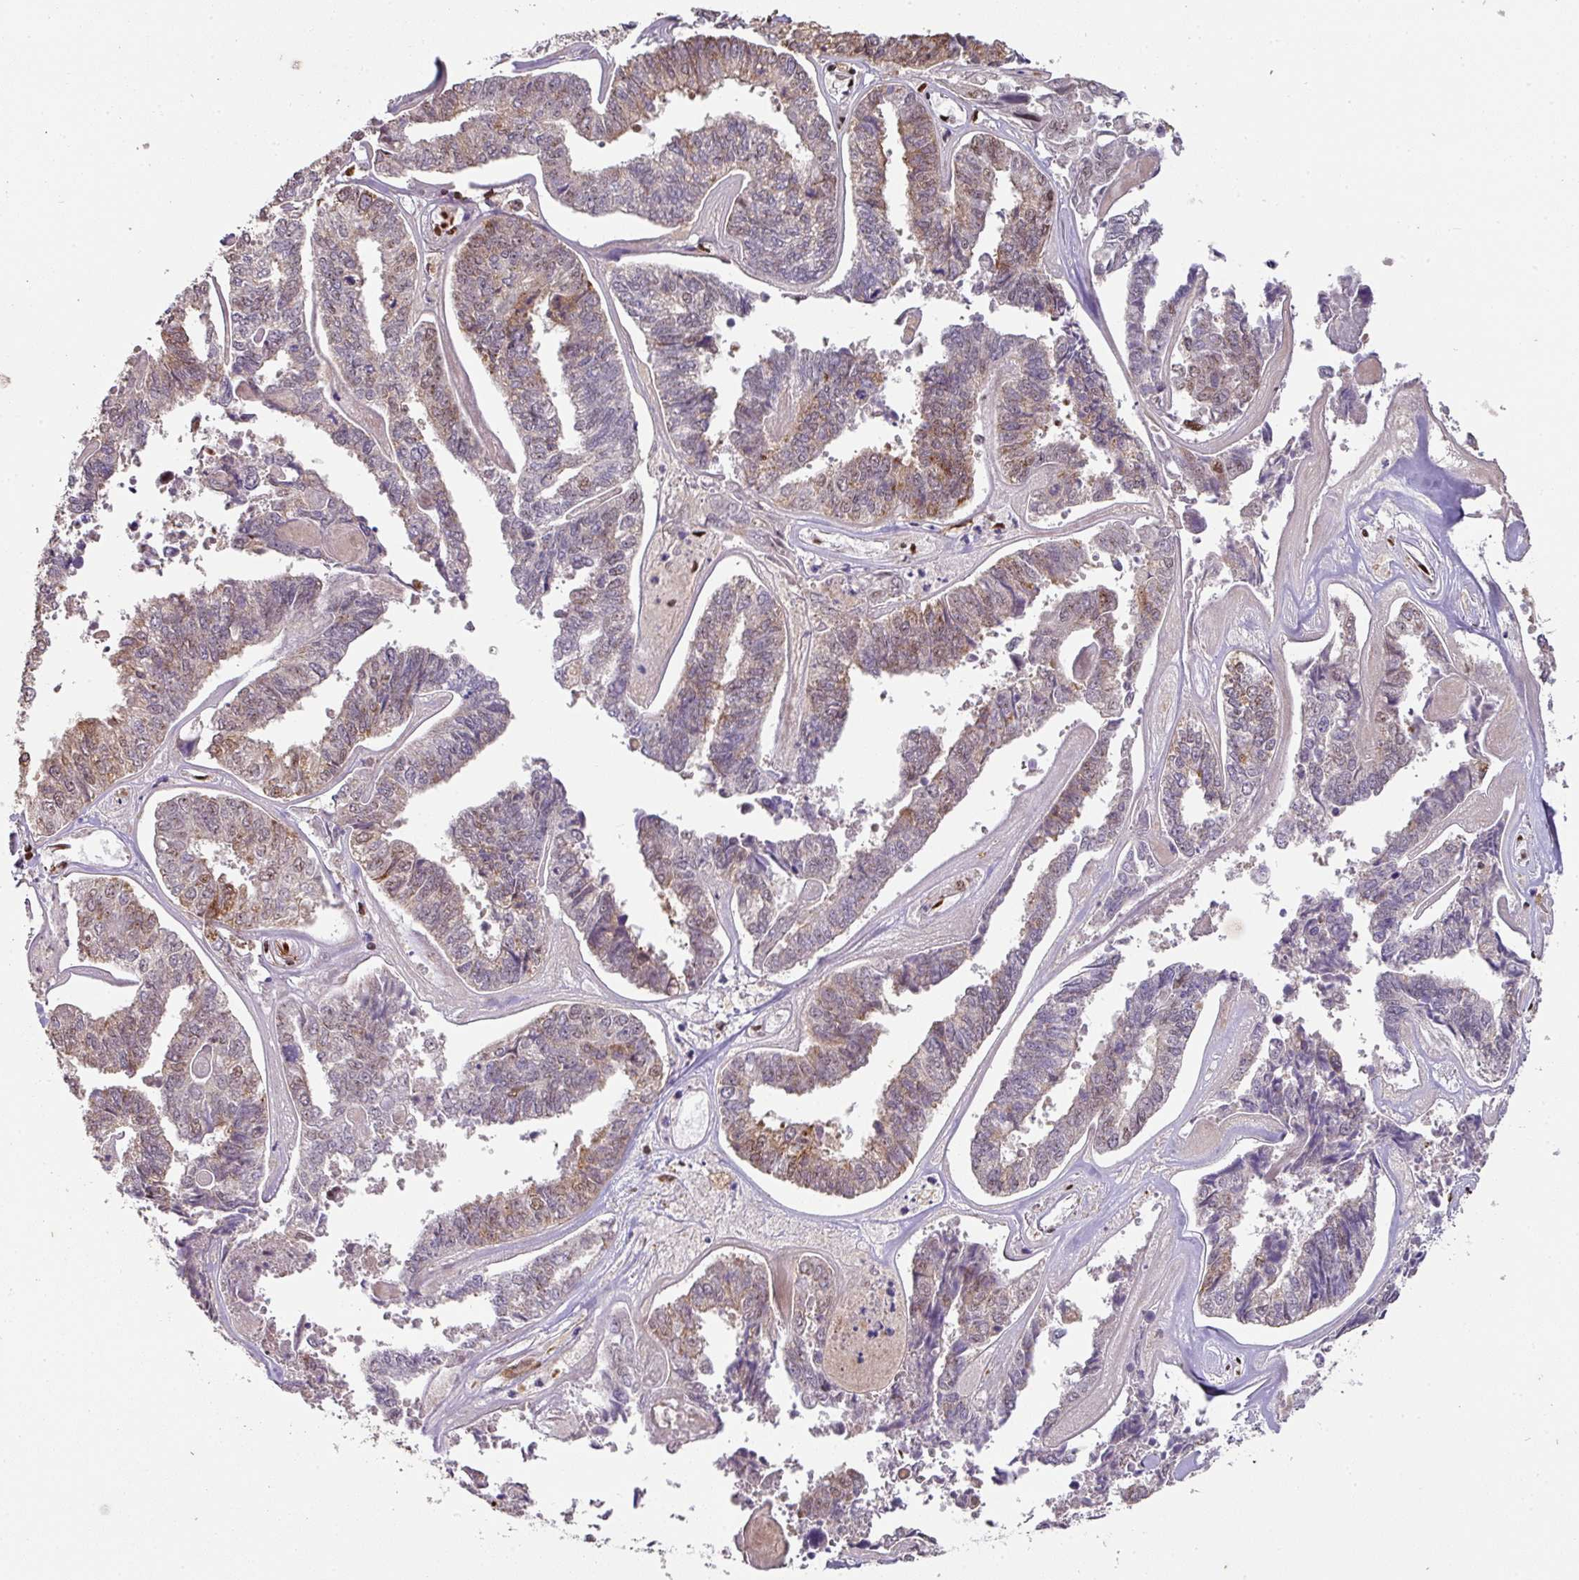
{"staining": {"intensity": "moderate", "quantity": "25%-75%", "location": "nuclear"}, "tissue": "endometrial cancer", "cell_type": "Tumor cells", "image_type": "cancer", "snomed": [{"axis": "morphology", "description": "Adenocarcinoma, NOS"}, {"axis": "topography", "description": "Endometrium"}], "caption": "A photomicrograph showing moderate nuclear expression in about 25%-75% of tumor cells in endometrial cancer (adenocarcinoma), as visualized by brown immunohistochemical staining.", "gene": "SAMHD1", "patient": {"sex": "female", "age": 73}}